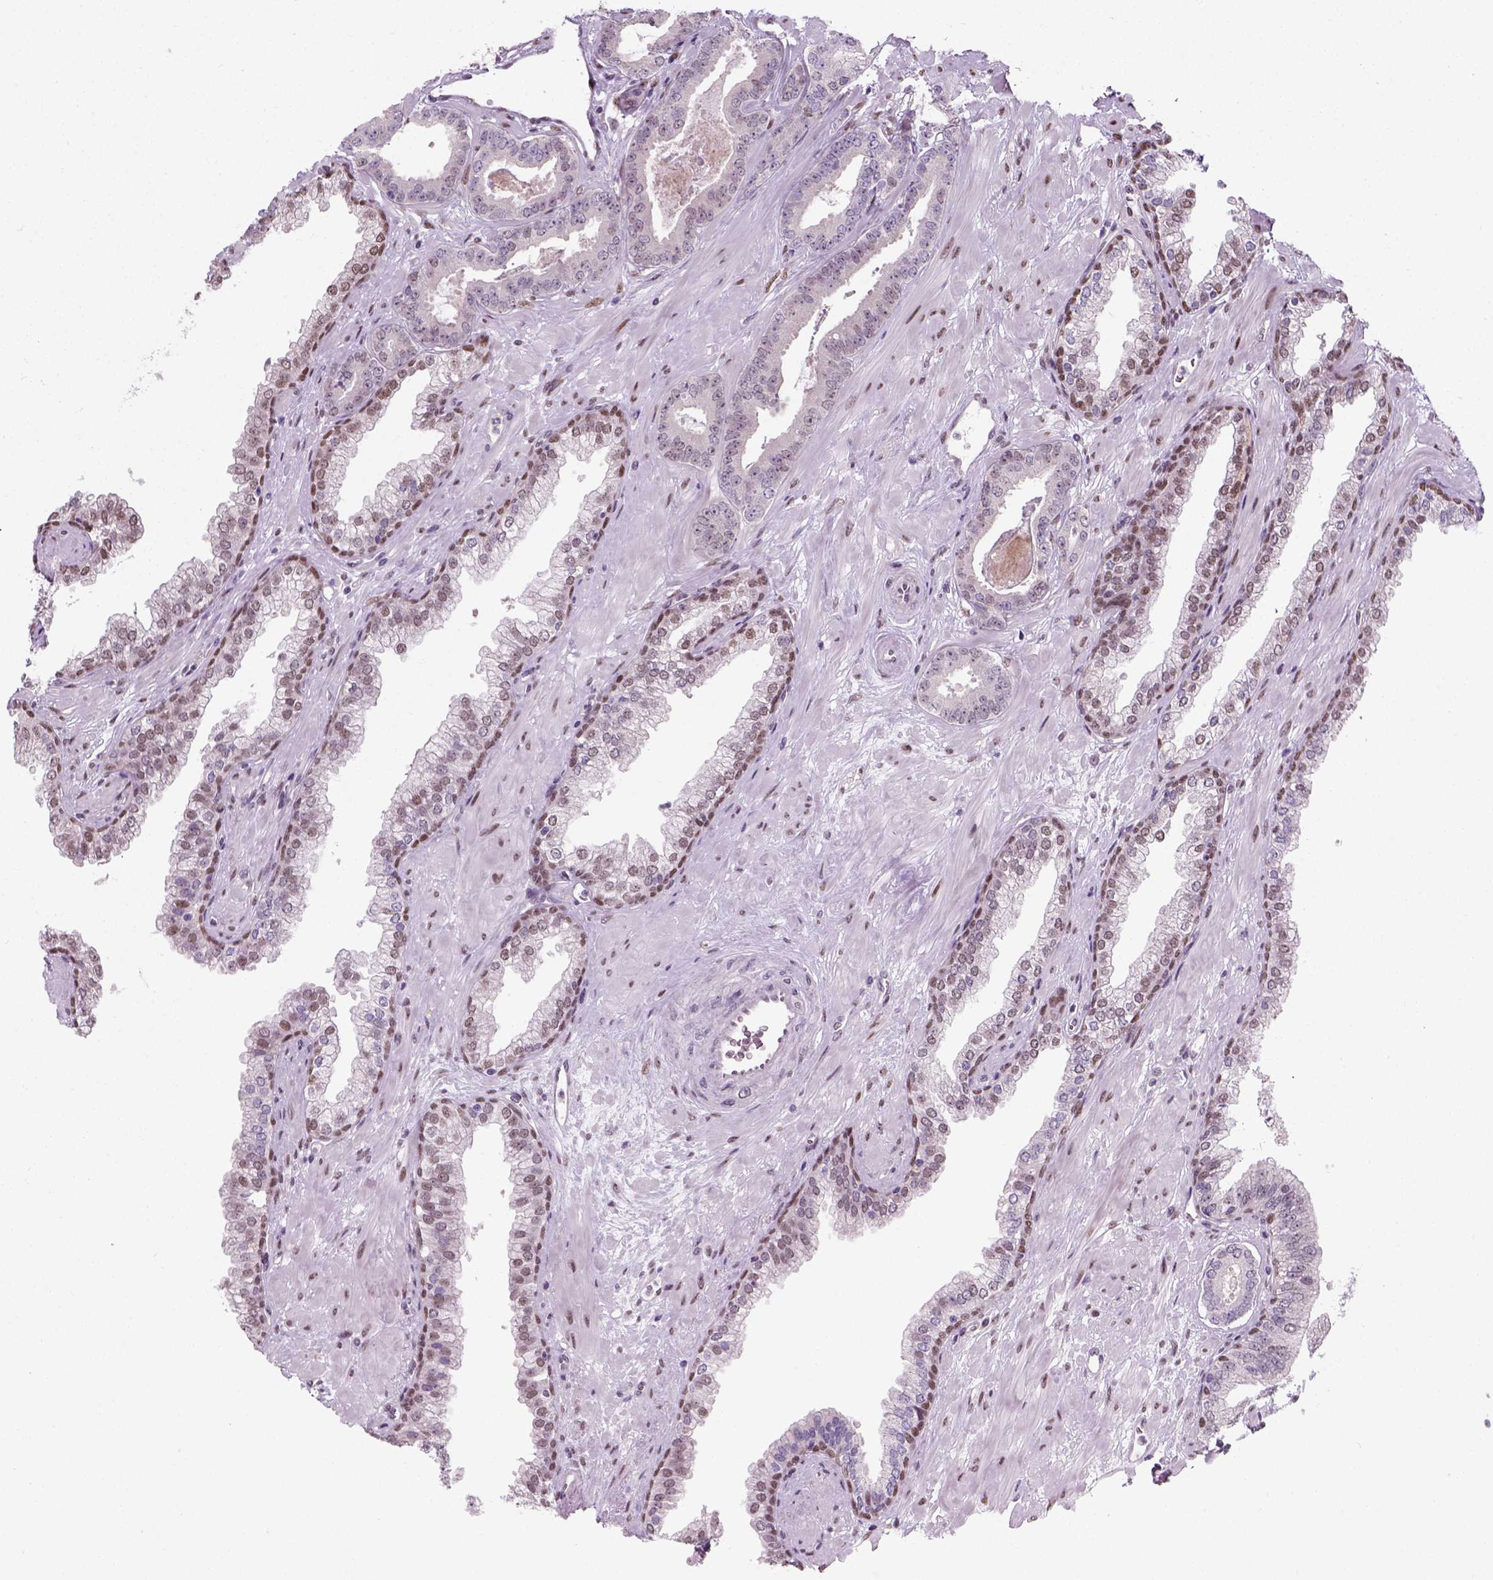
{"staining": {"intensity": "negative", "quantity": "none", "location": "none"}, "tissue": "prostate cancer", "cell_type": "Tumor cells", "image_type": "cancer", "snomed": [{"axis": "morphology", "description": "Adenocarcinoma, Low grade"}, {"axis": "topography", "description": "Prostate"}], "caption": "Immunohistochemistry (IHC) photomicrograph of human prostate cancer (adenocarcinoma (low-grade)) stained for a protein (brown), which reveals no positivity in tumor cells. The staining was performed using DAB to visualize the protein expression in brown, while the nuclei were stained in blue with hematoxylin (Magnification: 20x).", "gene": "C1orf112", "patient": {"sex": "male", "age": 61}}